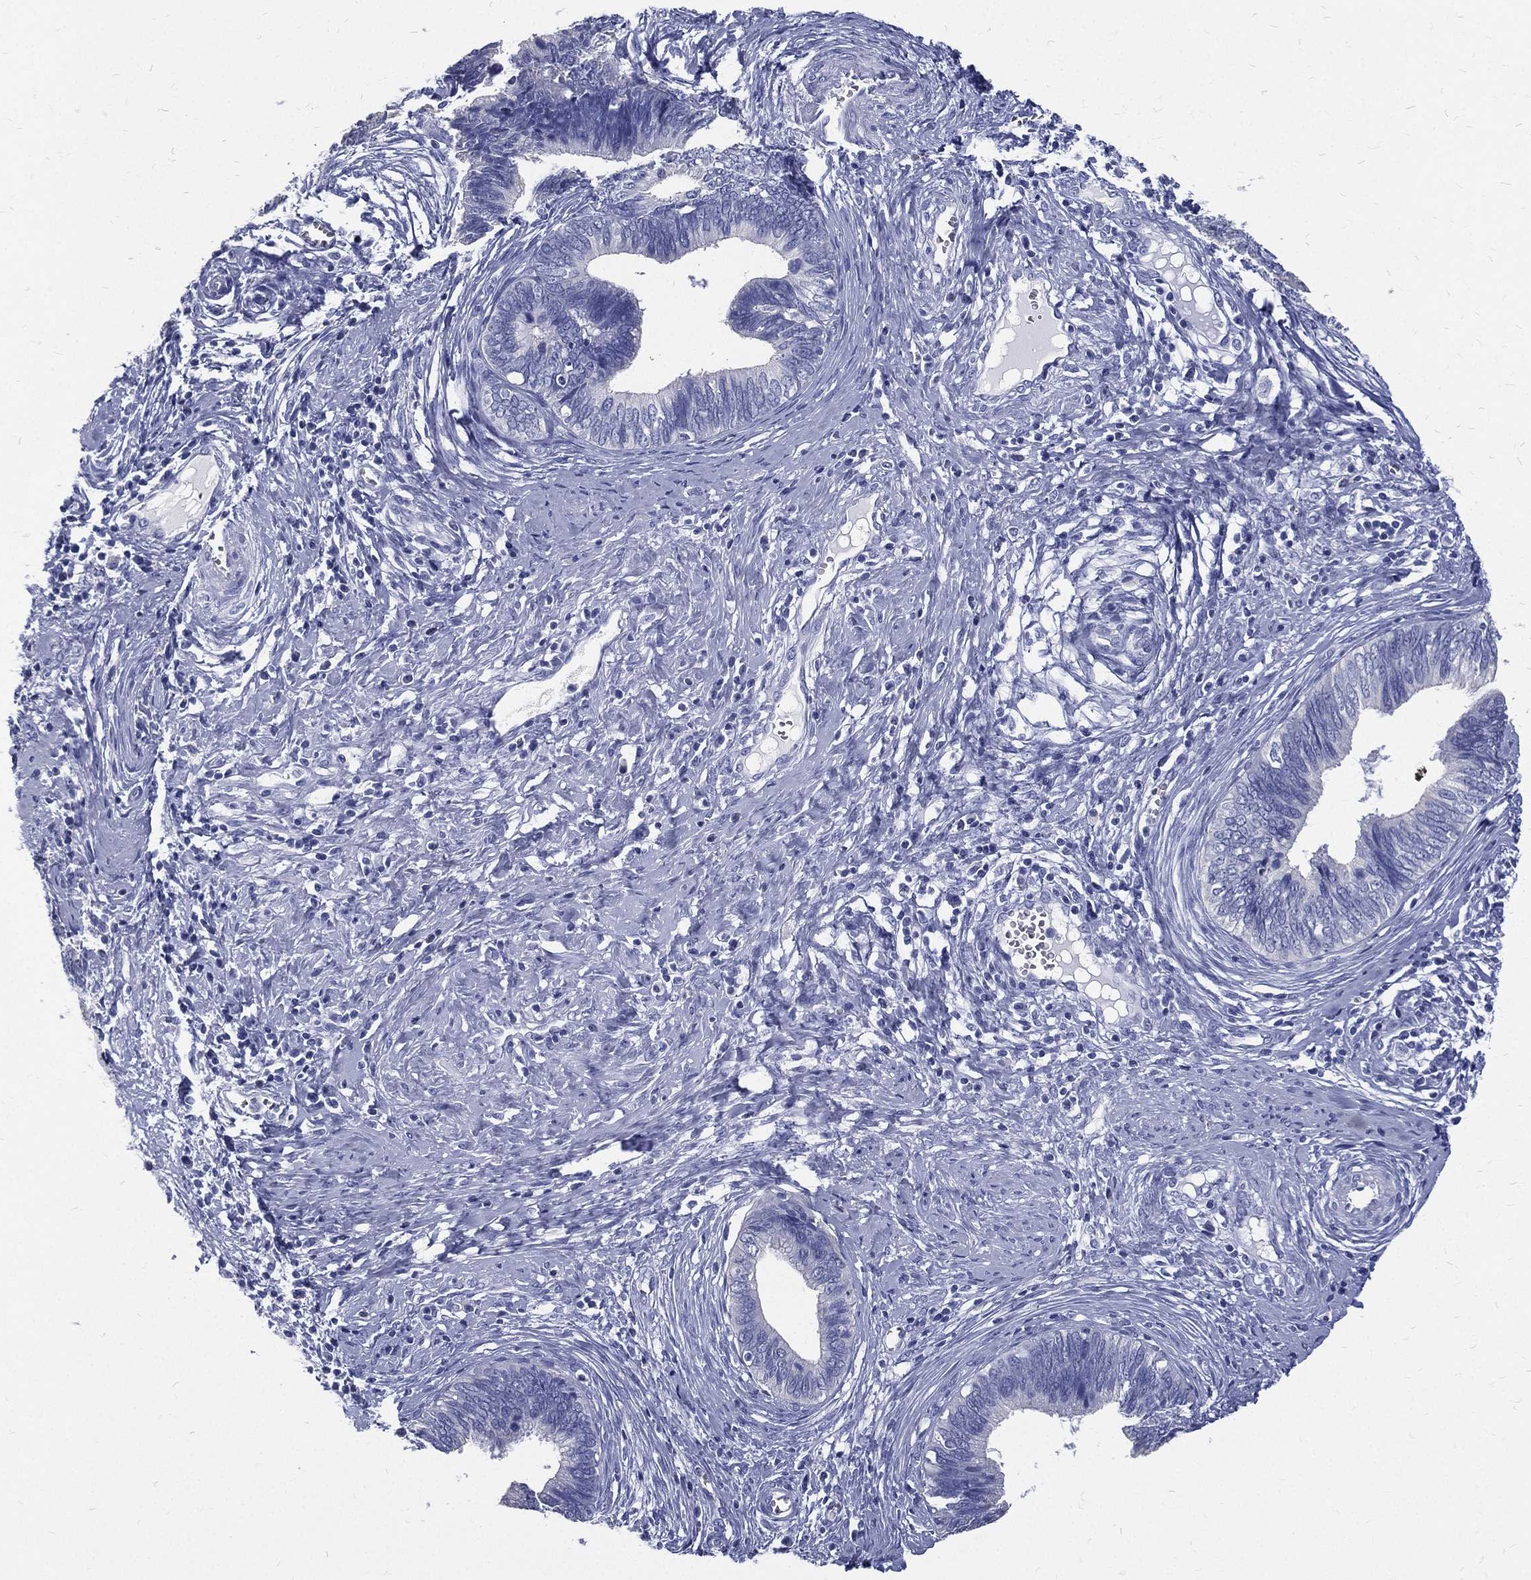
{"staining": {"intensity": "negative", "quantity": "none", "location": "none"}, "tissue": "cervical cancer", "cell_type": "Tumor cells", "image_type": "cancer", "snomed": [{"axis": "morphology", "description": "Adenocarcinoma, NOS"}, {"axis": "topography", "description": "Cervix"}], "caption": "An immunohistochemistry image of cervical cancer (adenocarcinoma) is shown. There is no staining in tumor cells of cervical cancer (adenocarcinoma). (DAB (3,3'-diaminobenzidine) immunohistochemistry (IHC) visualized using brightfield microscopy, high magnification).", "gene": "RSPH4A", "patient": {"sex": "female", "age": 42}}